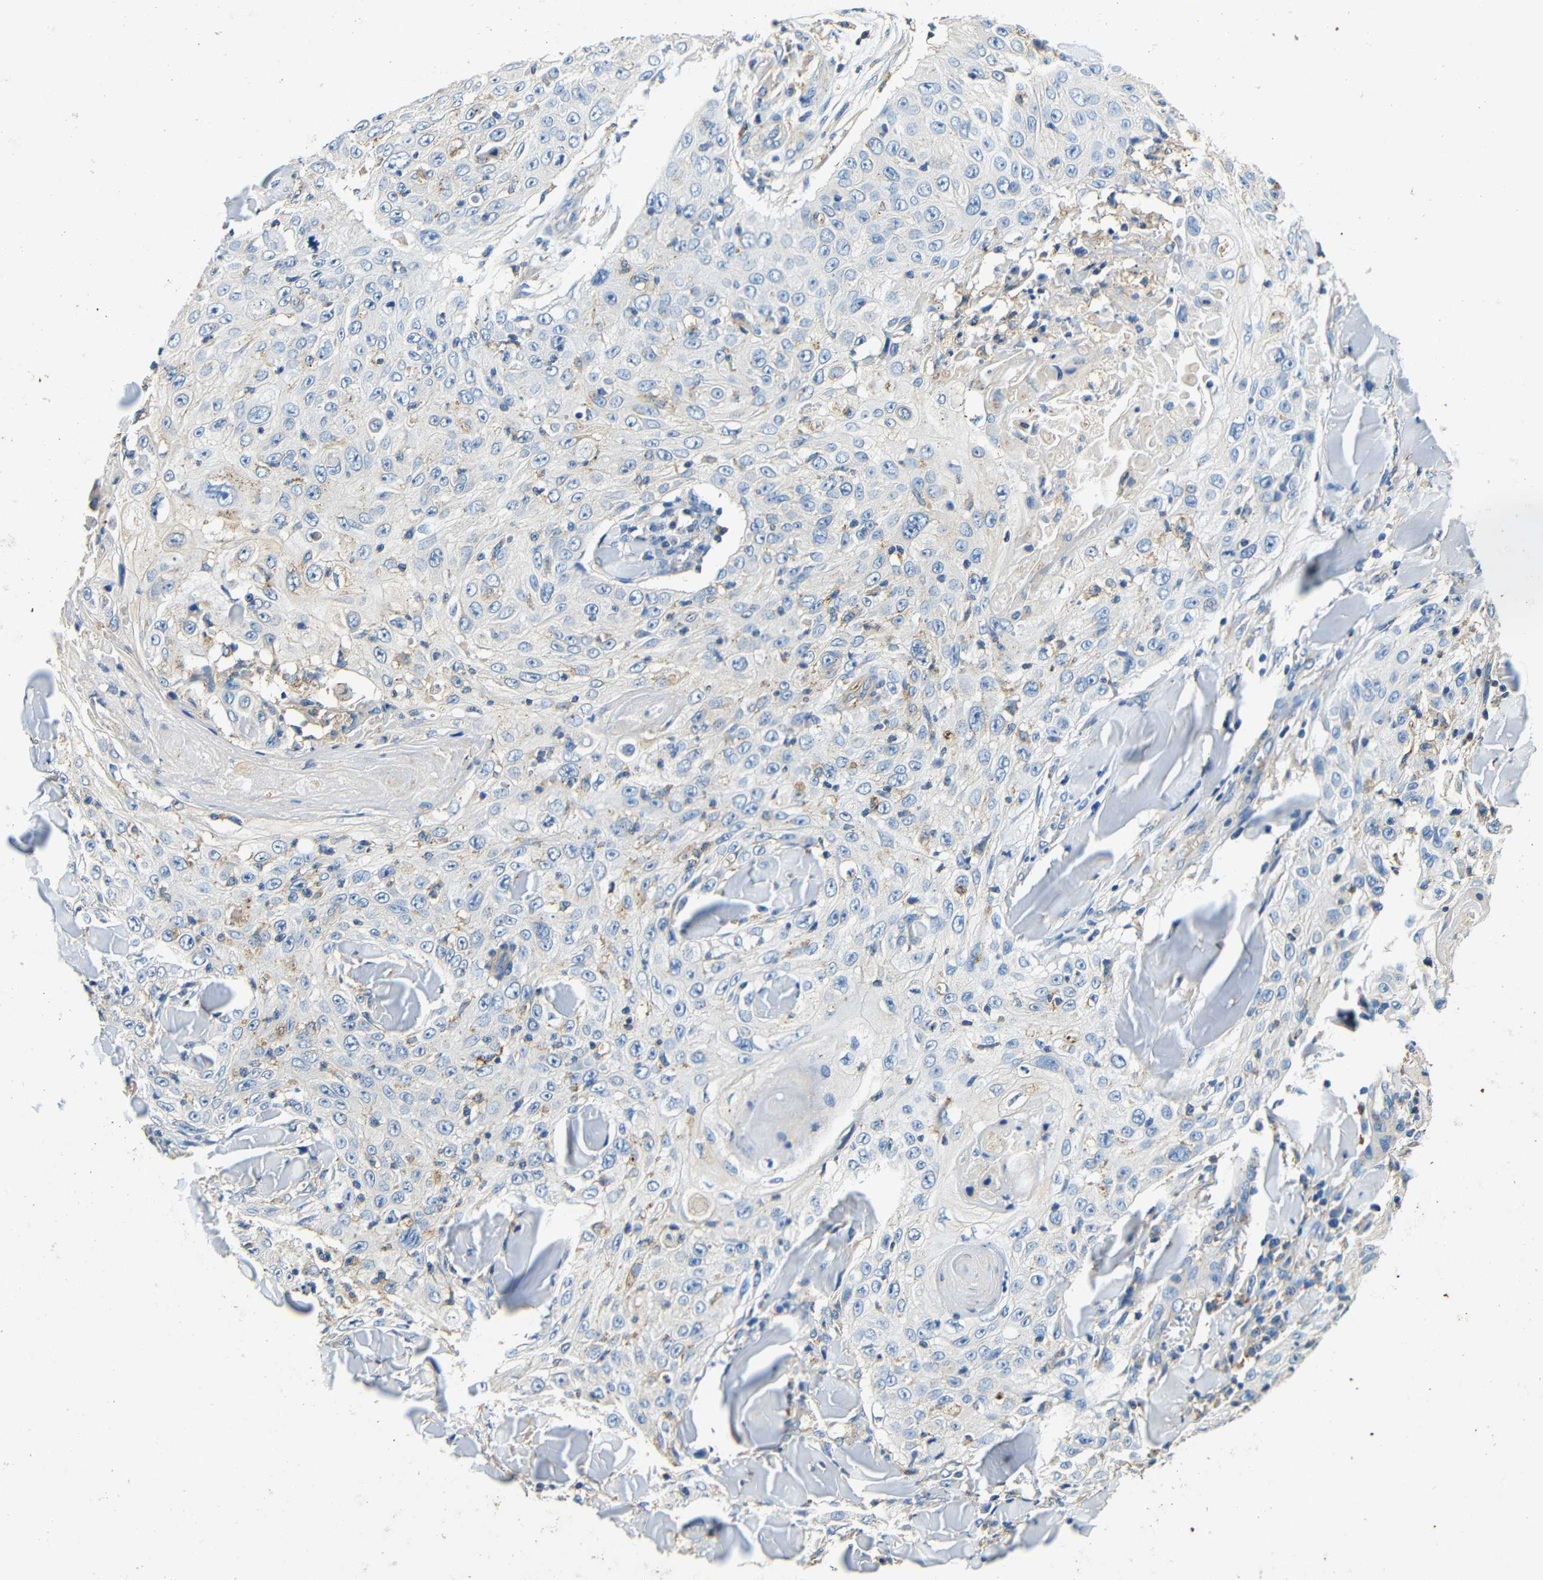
{"staining": {"intensity": "negative", "quantity": "none", "location": "none"}, "tissue": "skin cancer", "cell_type": "Tumor cells", "image_type": "cancer", "snomed": [{"axis": "morphology", "description": "Squamous cell carcinoma, NOS"}, {"axis": "topography", "description": "Skin"}], "caption": "IHC of skin squamous cell carcinoma displays no positivity in tumor cells. (DAB immunohistochemistry (IHC) visualized using brightfield microscopy, high magnification).", "gene": "FMO5", "patient": {"sex": "male", "age": 86}}